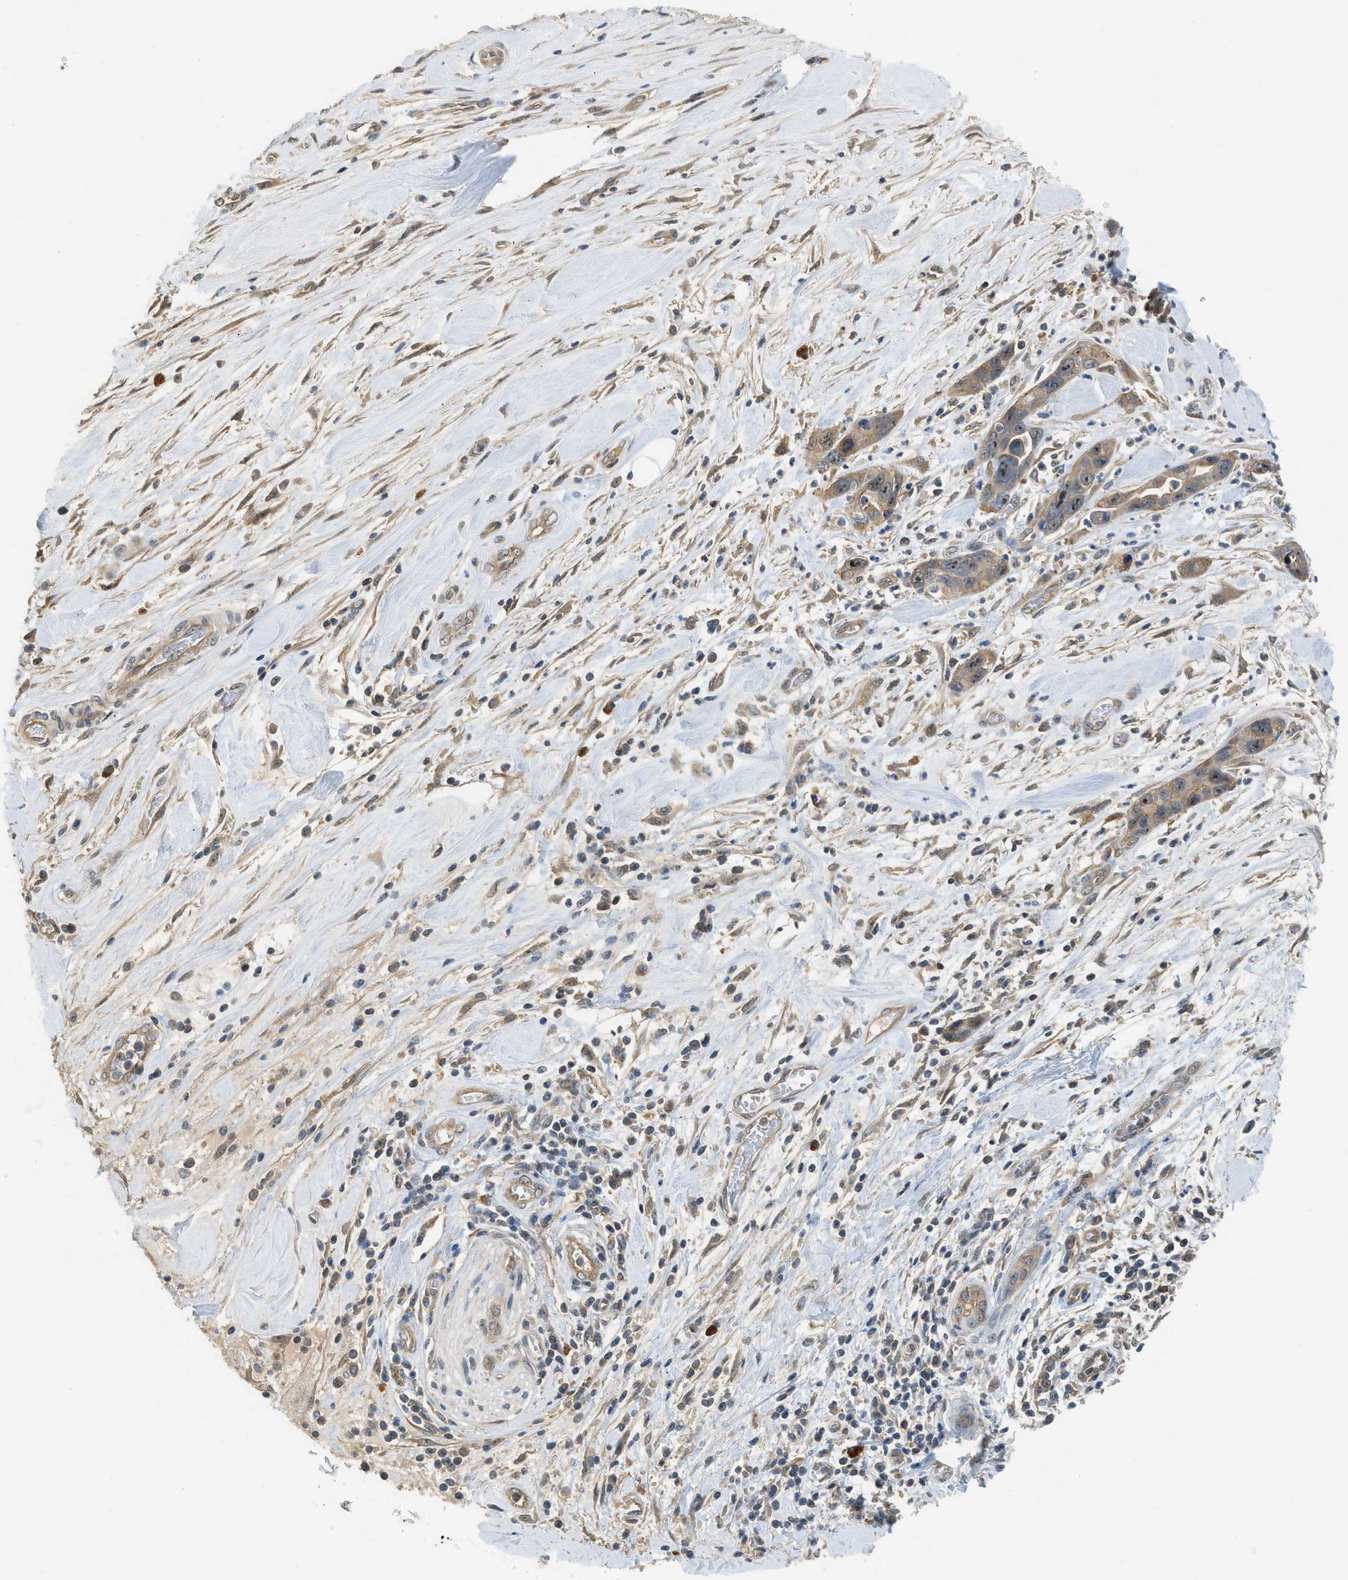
{"staining": {"intensity": "weak", "quantity": ">75%", "location": "cytoplasmic/membranous,nuclear"}, "tissue": "pancreatic cancer", "cell_type": "Tumor cells", "image_type": "cancer", "snomed": [{"axis": "morphology", "description": "Adenocarcinoma, NOS"}, {"axis": "topography", "description": "Pancreas"}], "caption": "About >75% of tumor cells in human pancreatic cancer exhibit weak cytoplasmic/membranous and nuclear protein positivity as visualized by brown immunohistochemical staining.", "gene": "CBLB", "patient": {"sex": "female", "age": 70}}